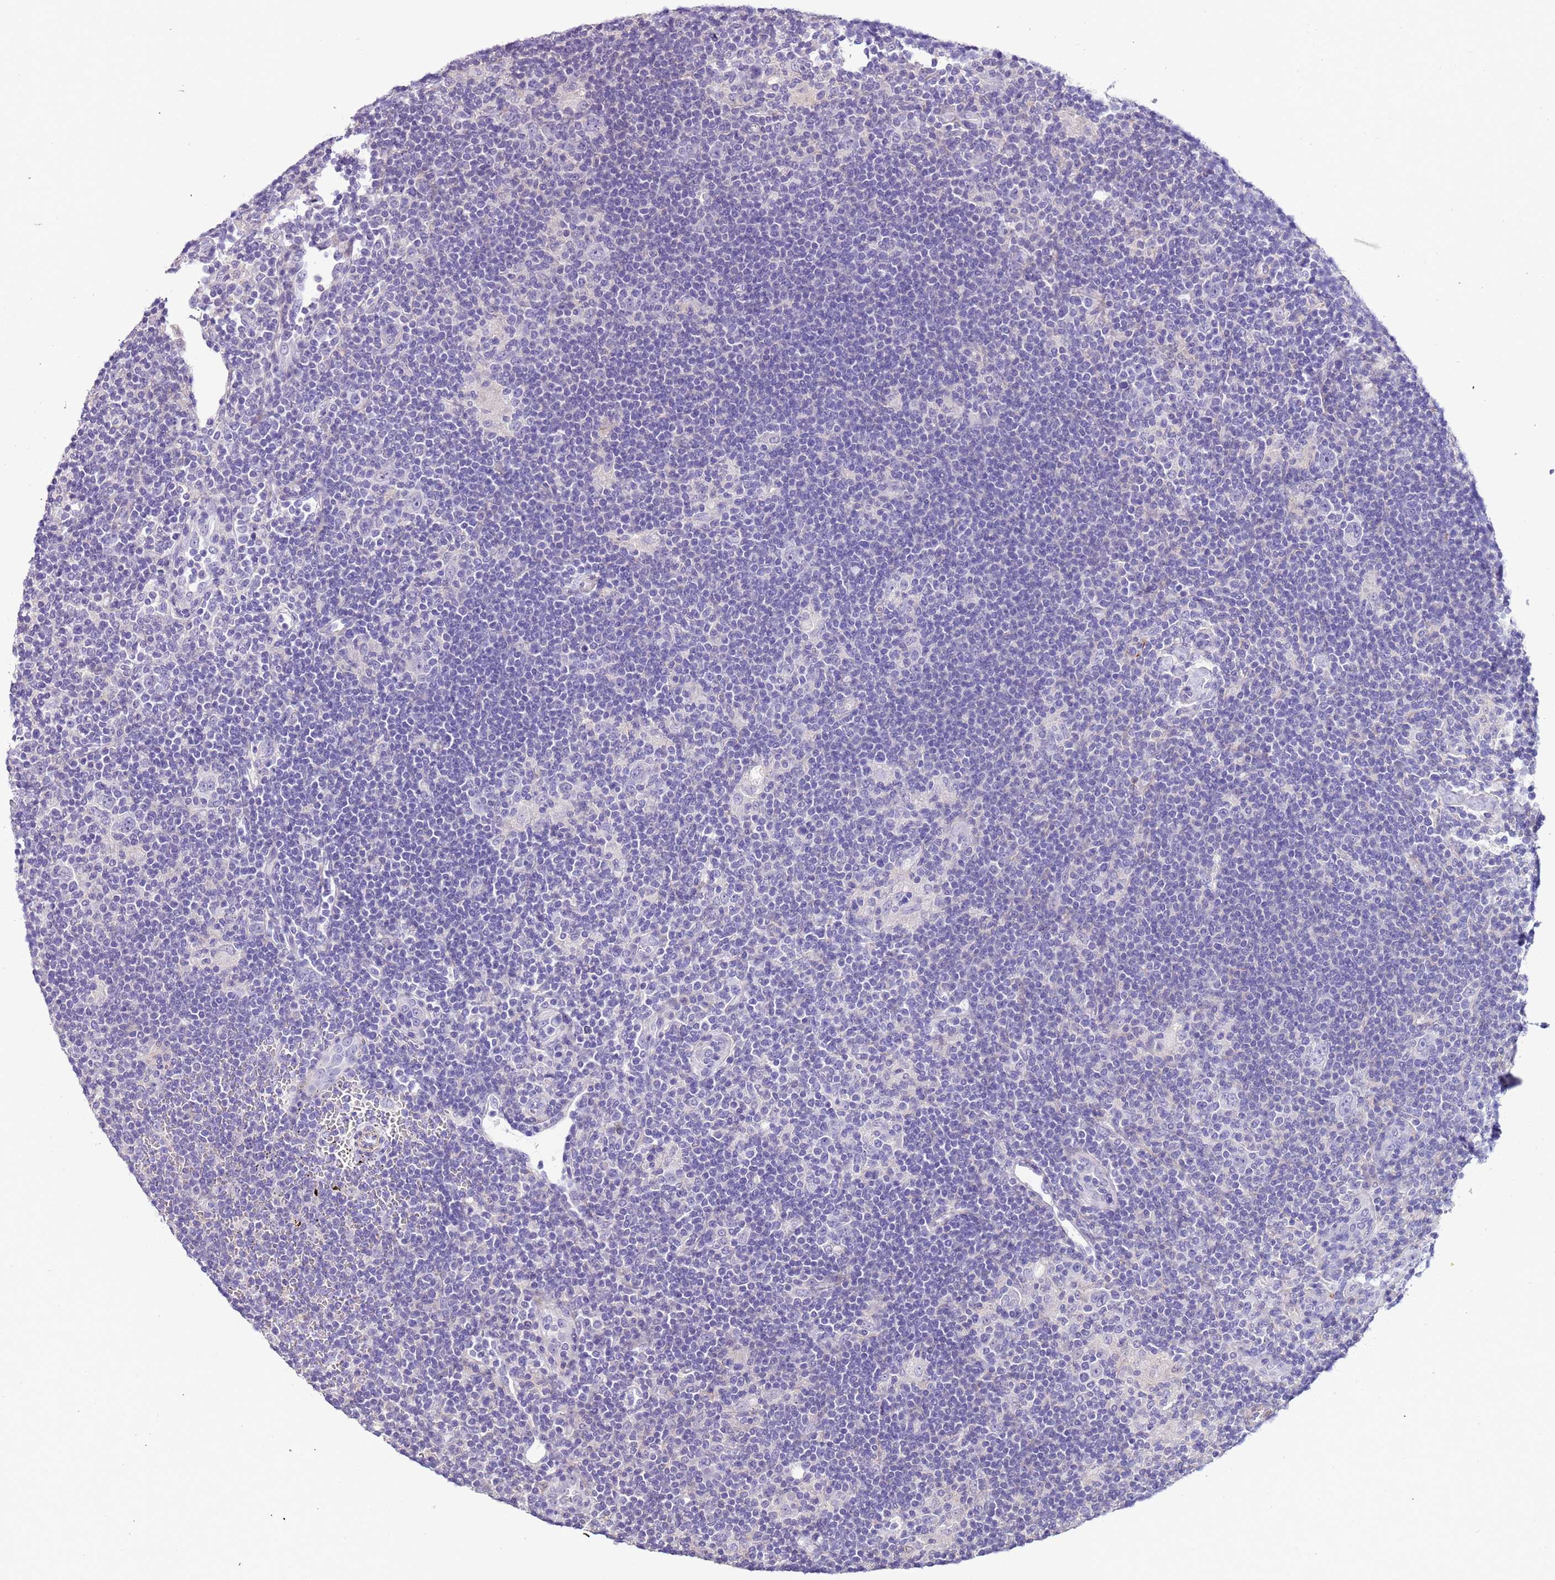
{"staining": {"intensity": "negative", "quantity": "none", "location": "none"}, "tissue": "lymphoma", "cell_type": "Tumor cells", "image_type": "cancer", "snomed": [{"axis": "morphology", "description": "Hodgkin's disease, NOS"}, {"axis": "topography", "description": "Lymph node"}], "caption": "DAB (3,3'-diaminobenzidine) immunohistochemical staining of human lymphoma demonstrates no significant expression in tumor cells.", "gene": "PCGF2", "patient": {"sex": "female", "age": 57}}